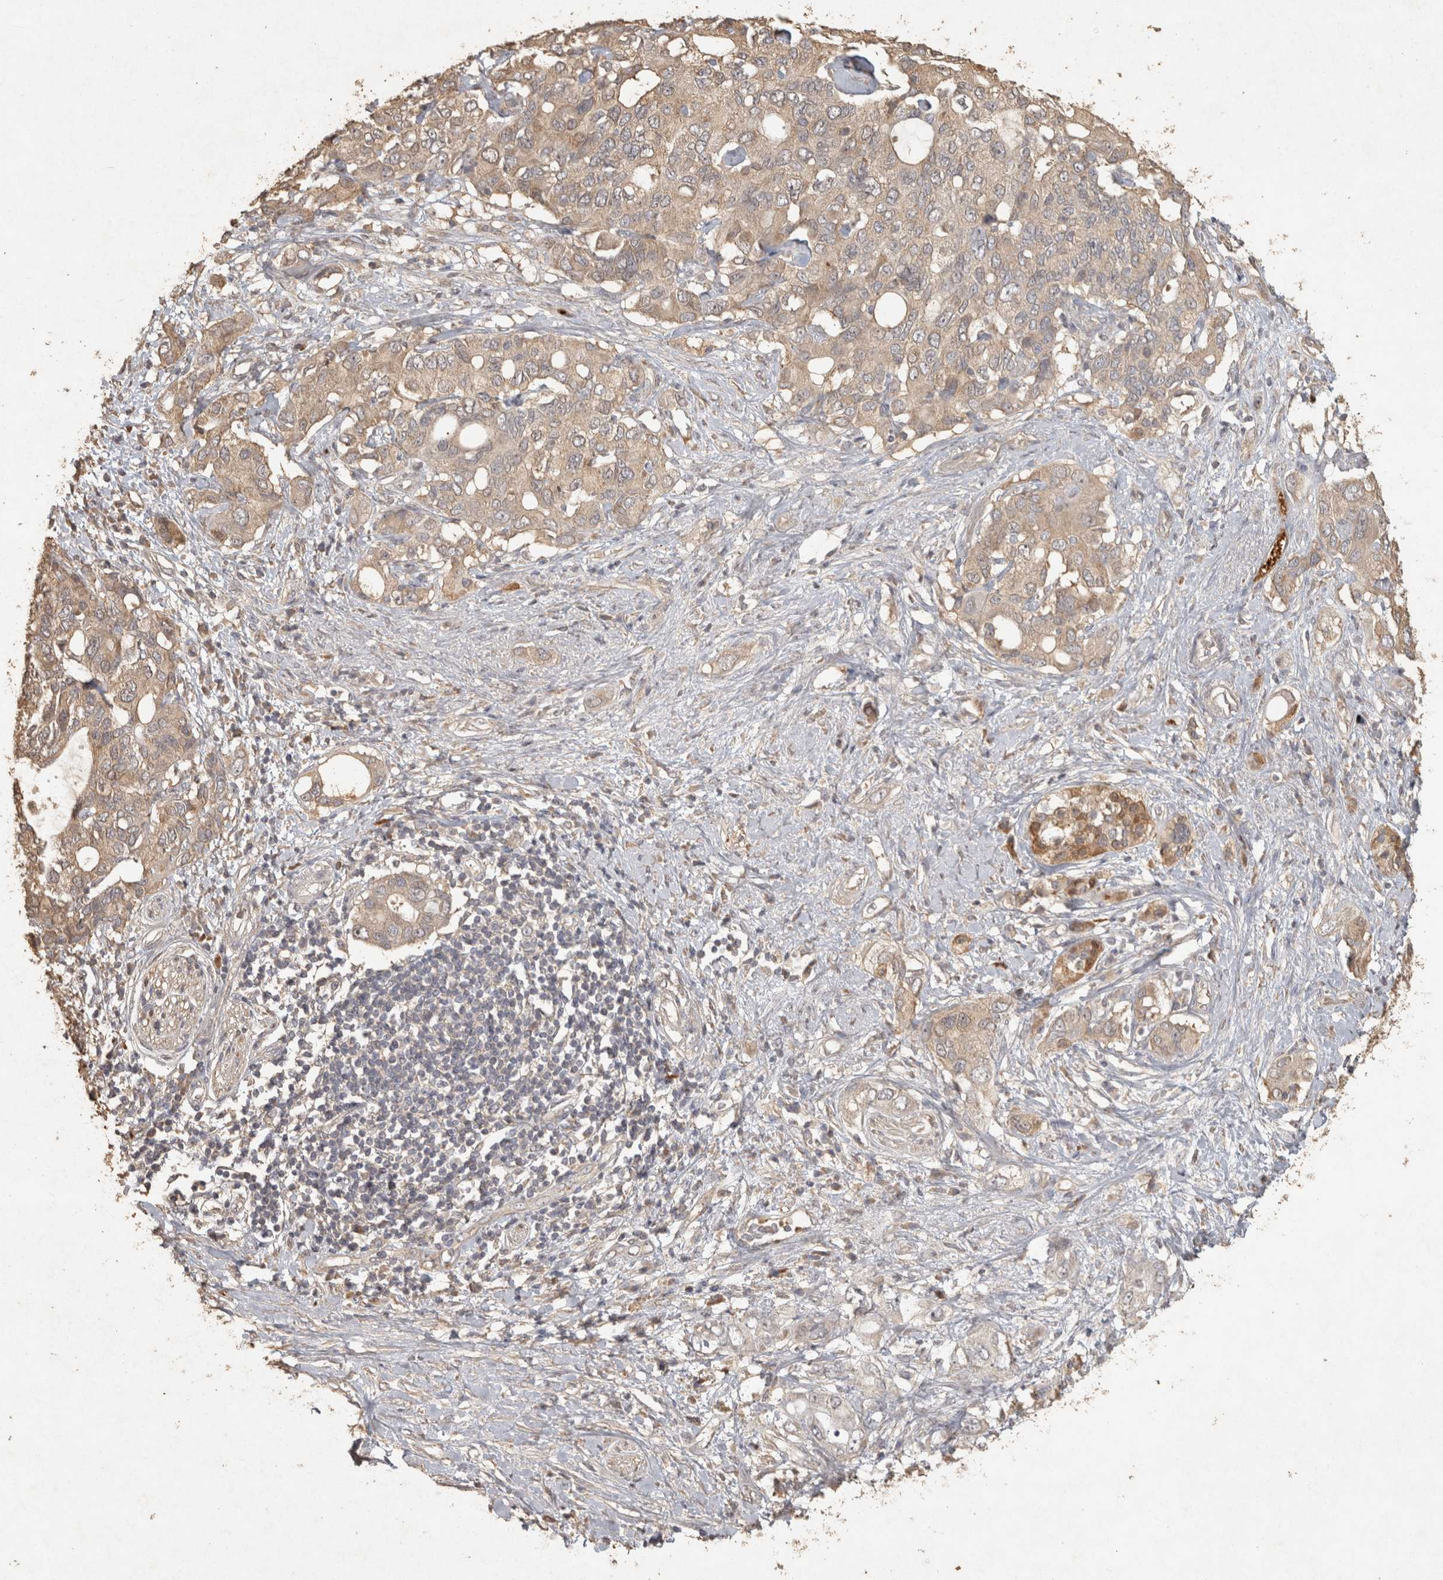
{"staining": {"intensity": "weak", "quantity": ">75%", "location": "cytoplasmic/membranous"}, "tissue": "pancreatic cancer", "cell_type": "Tumor cells", "image_type": "cancer", "snomed": [{"axis": "morphology", "description": "Adenocarcinoma, NOS"}, {"axis": "topography", "description": "Pancreas"}], "caption": "A histopathology image of pancreatic cancer stained for a protein exhibits weak cytoplasmic/membranous brown staining in tumor cells.", "gene": "OSTN", "patient": {"sex": "female", "age": 56}}